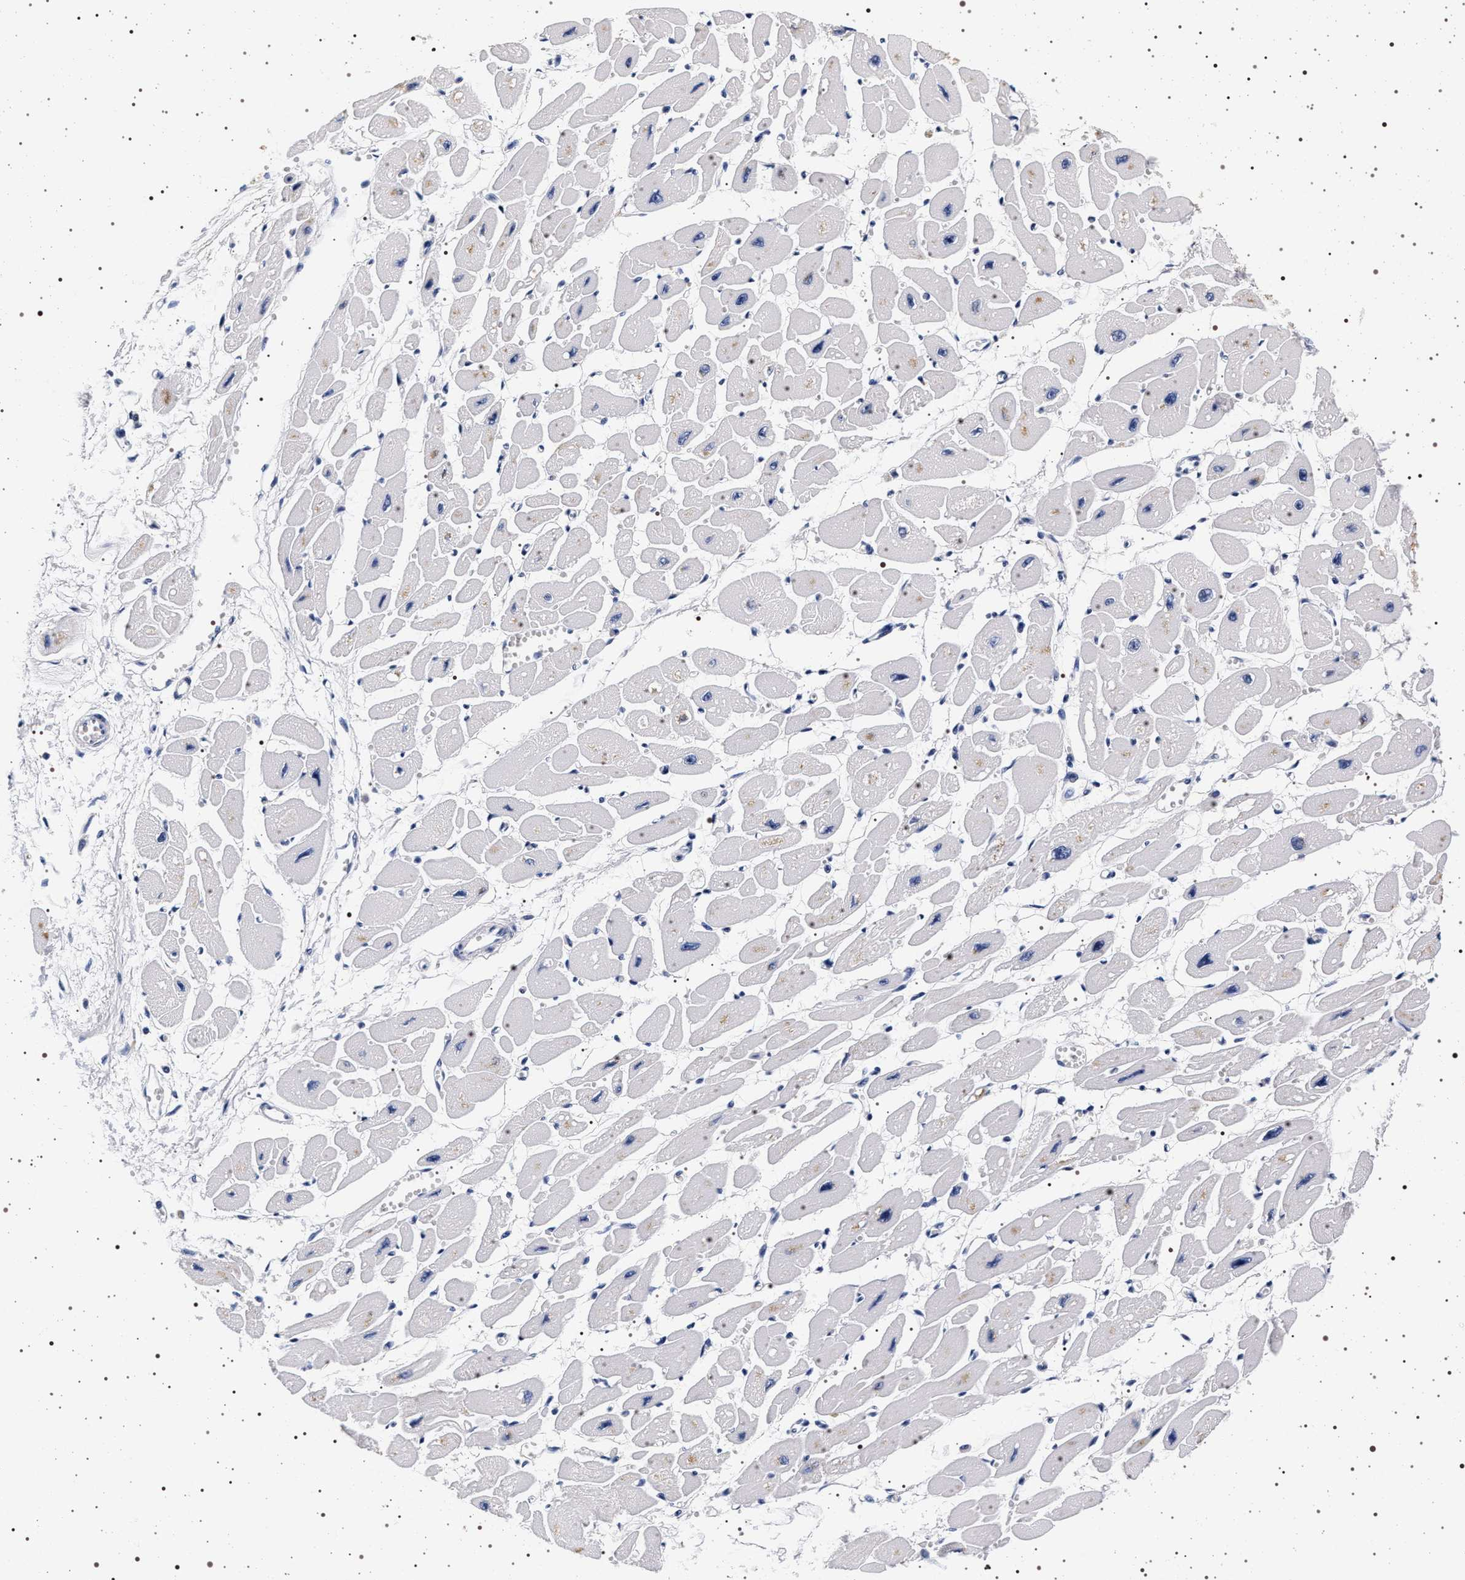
{"staining": {"intensity": "negative", "quantity": "none", "location": "none"}, "tissue": "heart muscle", "cell_type": "Cardiomyocytes", "image_type": "normal", "snomed": [{"axis": "morphology", "description": "Normal tissue, NOS"}, {"axis": "topography", "description": "Heart"}], "caption": "The IHC image has no significant expression in cardiomyocytes of heart muscle. (Stains: DAB IHC with hematoxylin counter stain, Microscopy: brightfield microscopy at high magnification).", "gene": "SYN1", "patient": {"sex": "female", "age": 54}}